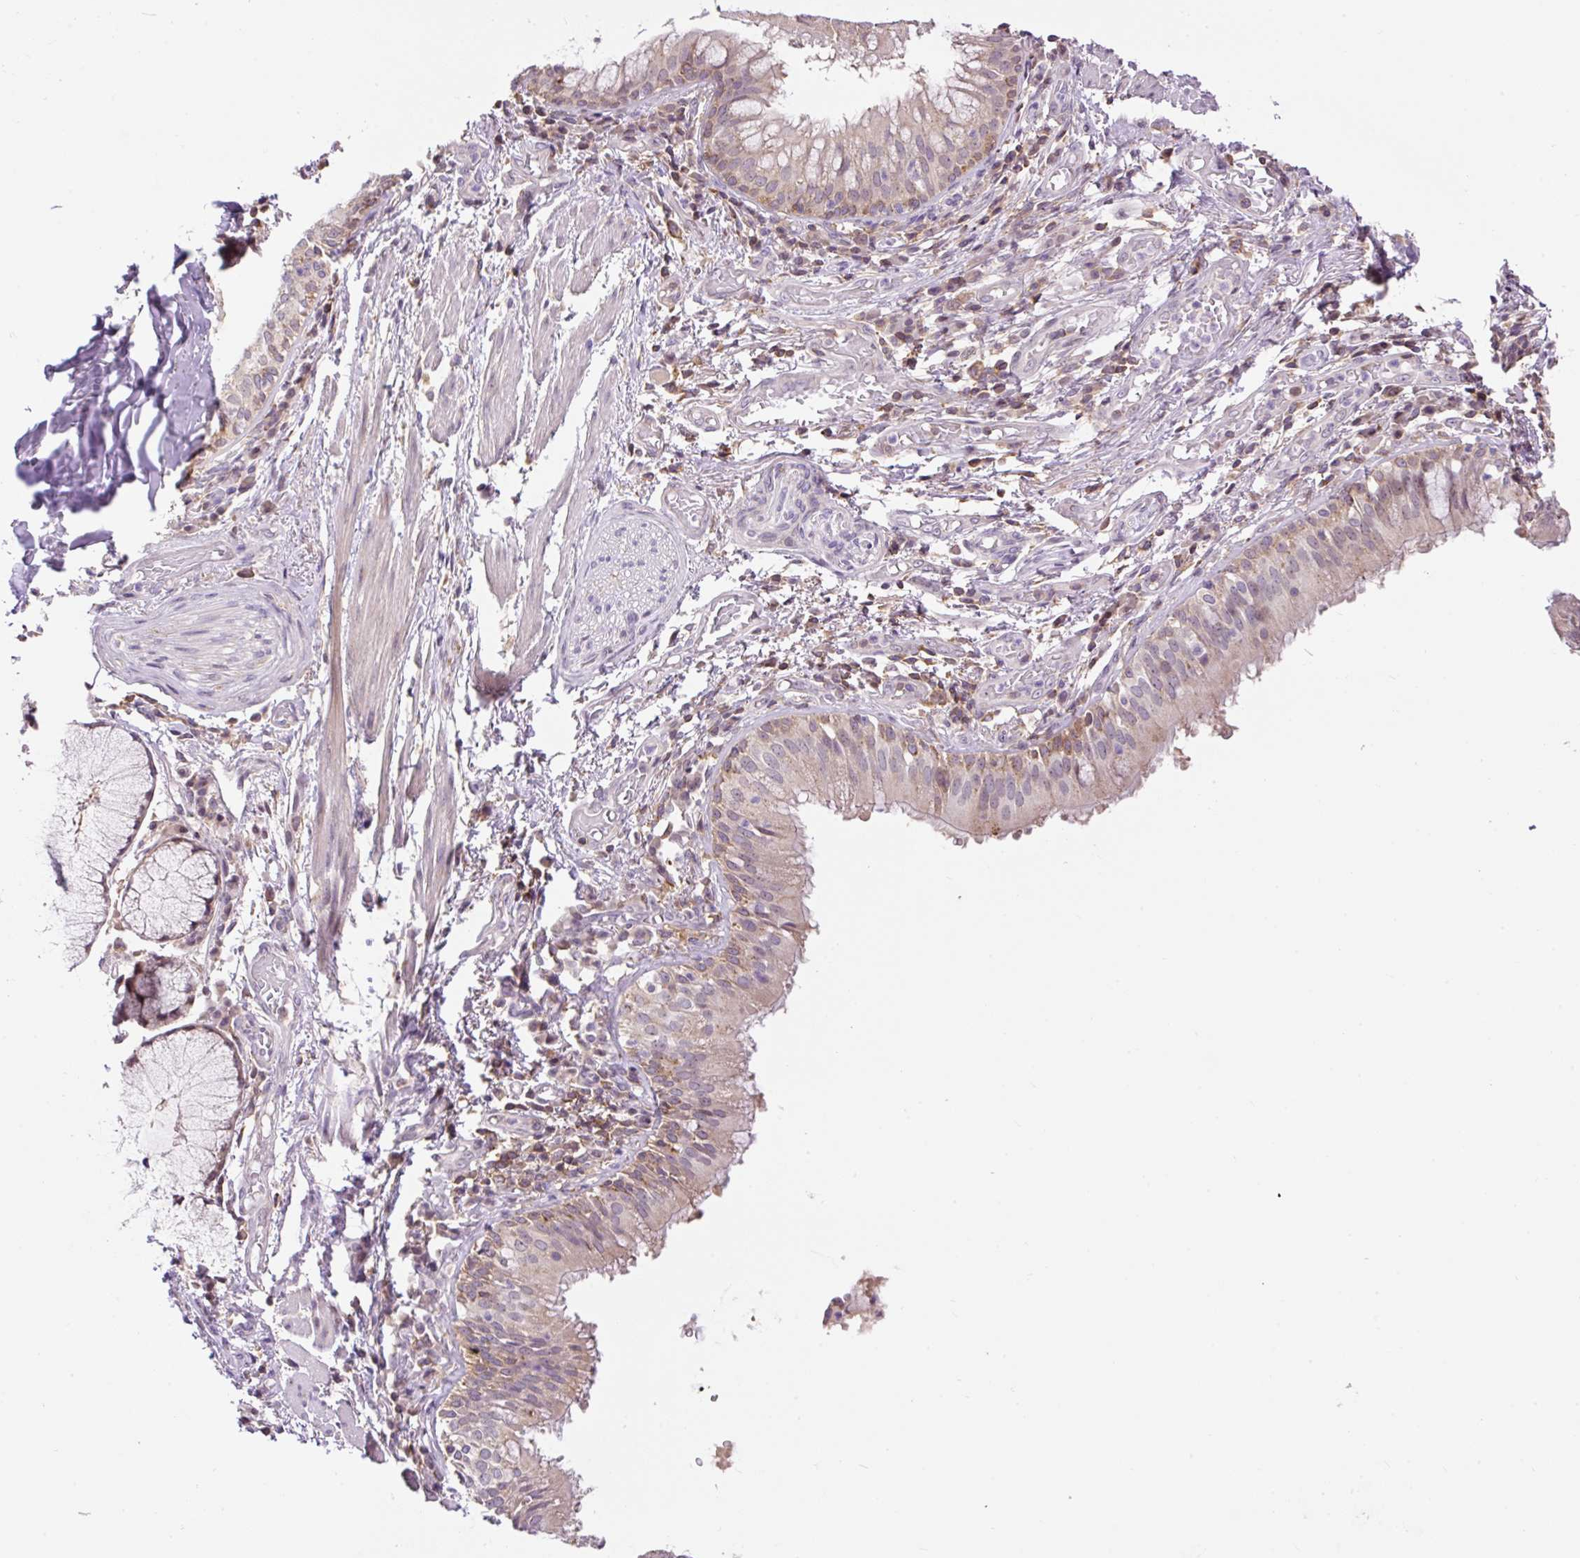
{"staining": {"intensity": "negative", "quantity": "none", "location": "none"}, "tissue": "adipose tissue", "cell_type": "Adipocytes", "image_type": "normal", "snomed": [{"axis": "morphology", "description": "Normal tissue, NOS"}, {"axis": "topography", "description": "Cartilage tissue"}, {"axis": "topography", "description": "Bronchus"}], "caption": "This is a photomicrograph of immunohistochemistry staining of unremarkable adipose tissue, which shows no positivity in adipocytes. (Stains: DAB (3,3'-diaminobenzidine) IHC with hematoxylin counter stain, Microscopy: brightfield microscopy at high magnification).", "gene": "CARD11", "patient": {"sex": "male", "age": 56}}